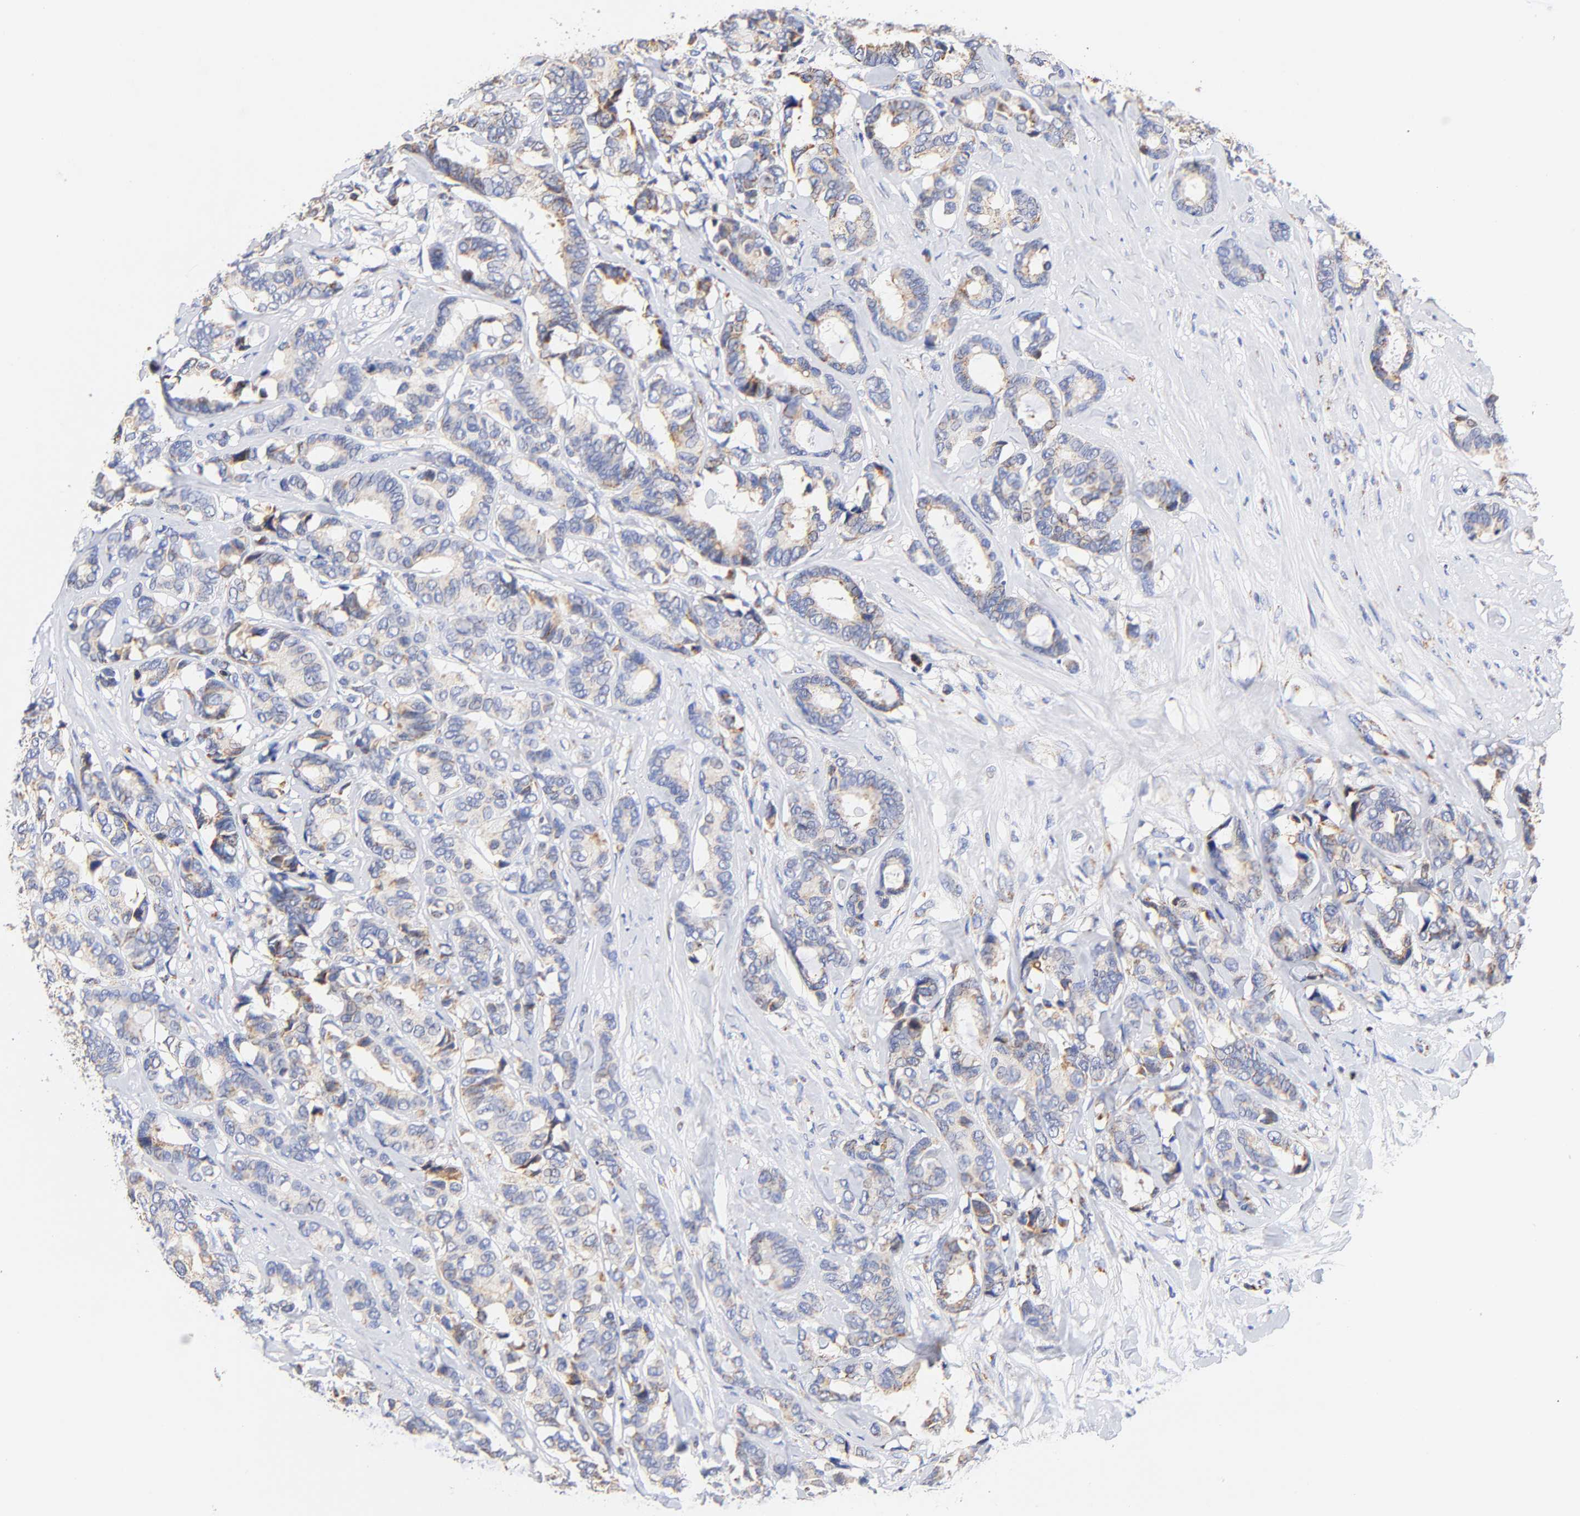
{"staining": {"intensity": "weak", "quantity": "25%-75%", "location": "cytoplasmic/membranous"}, "tissue": "breast cancer", "cell_type": "Tumor cells", "image_type": "cancer", "snomed": [{"axis": "morphology", "description": "Duct carcinoma"}, {"axis": "topography", "description": "Breast"}], "caption": "About 25%-75% of tumor cells in breast cancer (infiltrating ductal carcinoma) exhibit weak cytoplasmic/membranous protein expression as visualized by brown immunohistochemical staining.", "gene": "ATP5F1D", "patient": {"sex": "female", "age": 87}}